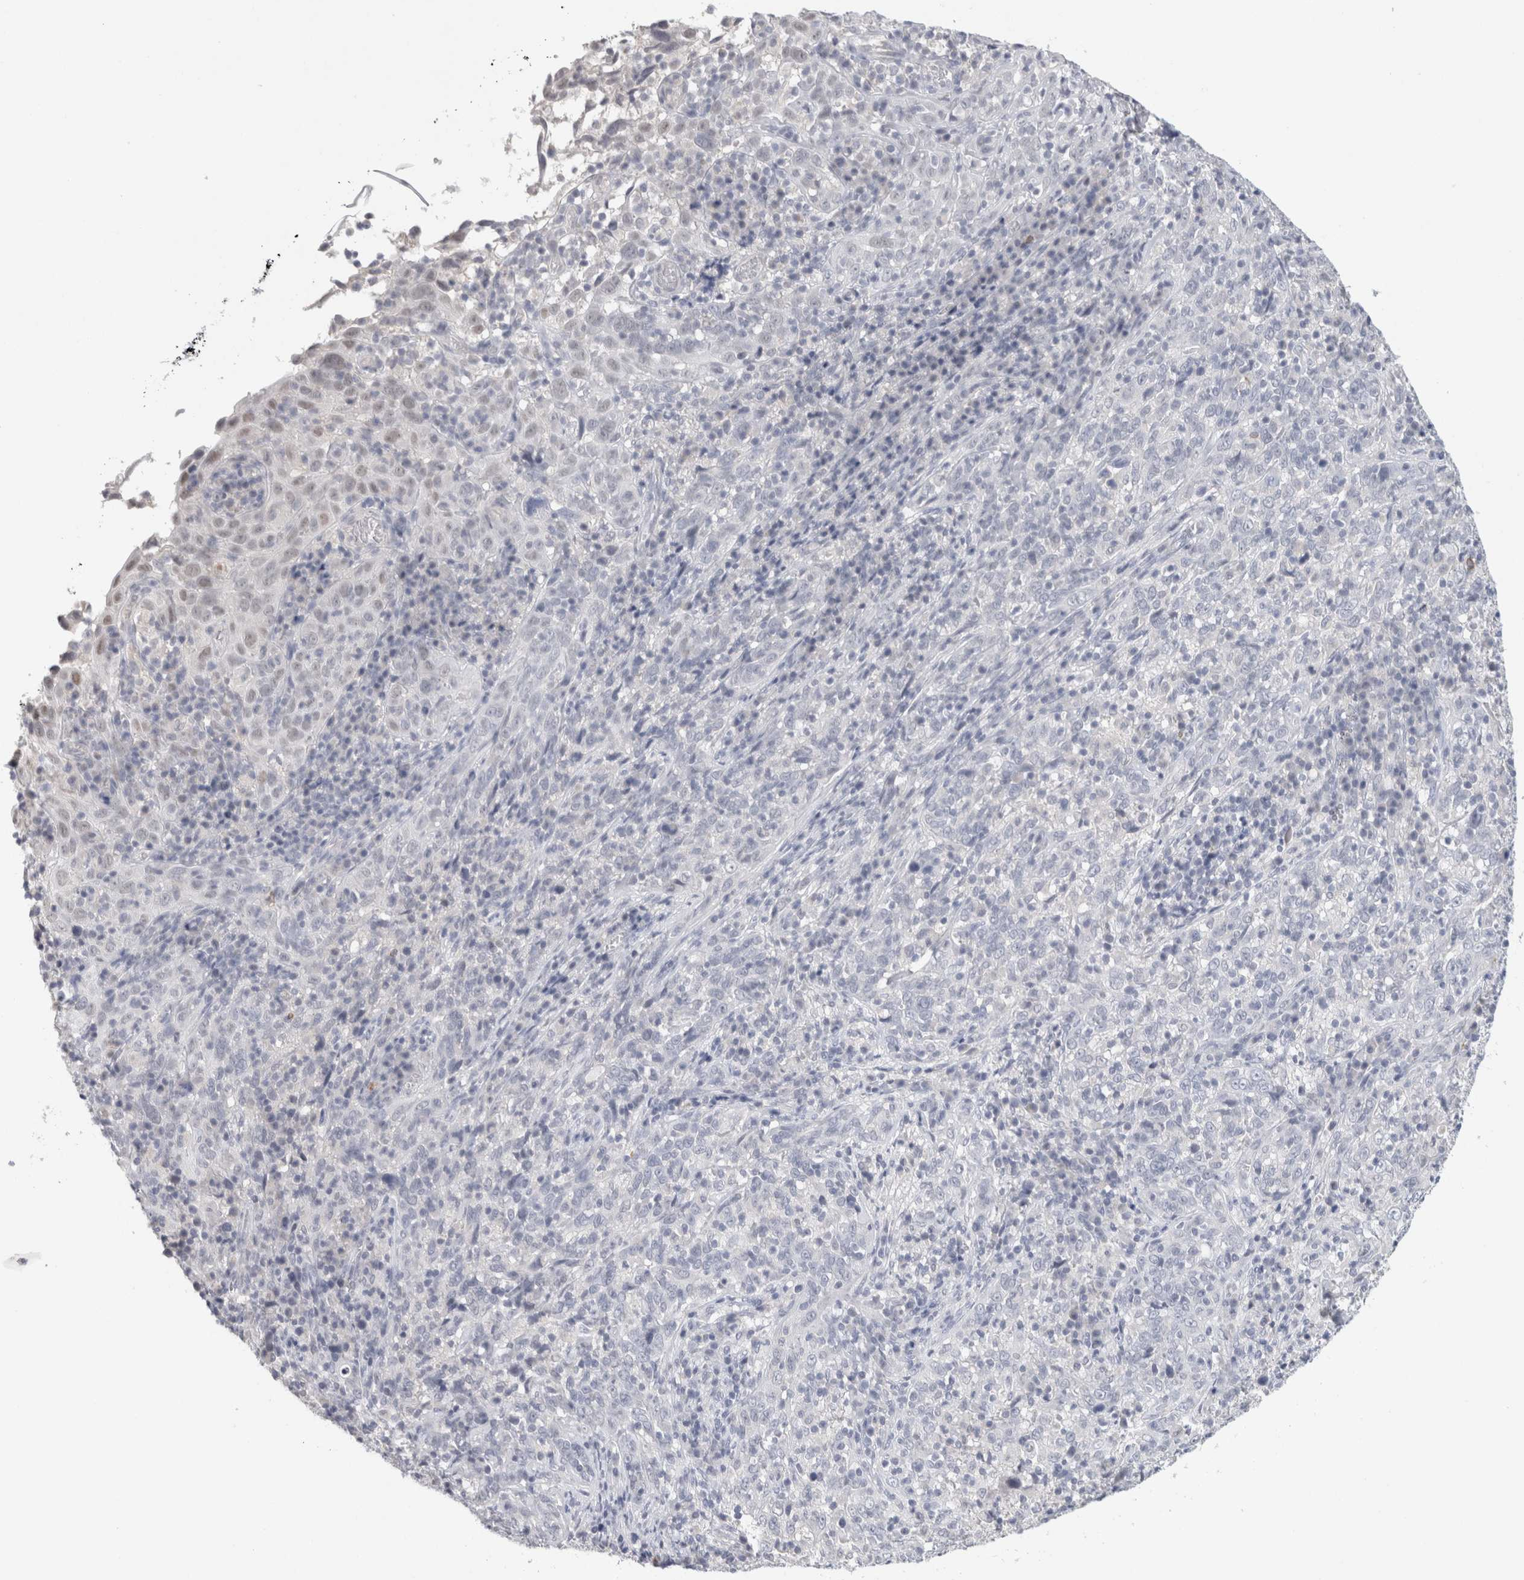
{"staining": {"intensity": "negative", "quantity": "none", "location": "none"}, "tissue": "cervical cancer", "cell_type": "Tumor cells", "image_type": "cancer", "snomed": [{"axis": "morphology", "description": "Squamous cell carcinoma, NOS"}, {"axis": "topography", "description": "Cervix"}], "caption": "Histopathology image shows no significant protein staining in tumor cells of cervical cancer (squamous cell carcinoma).", "gene": "TONSL", "patient": {"sex": "female", "age": 46}}